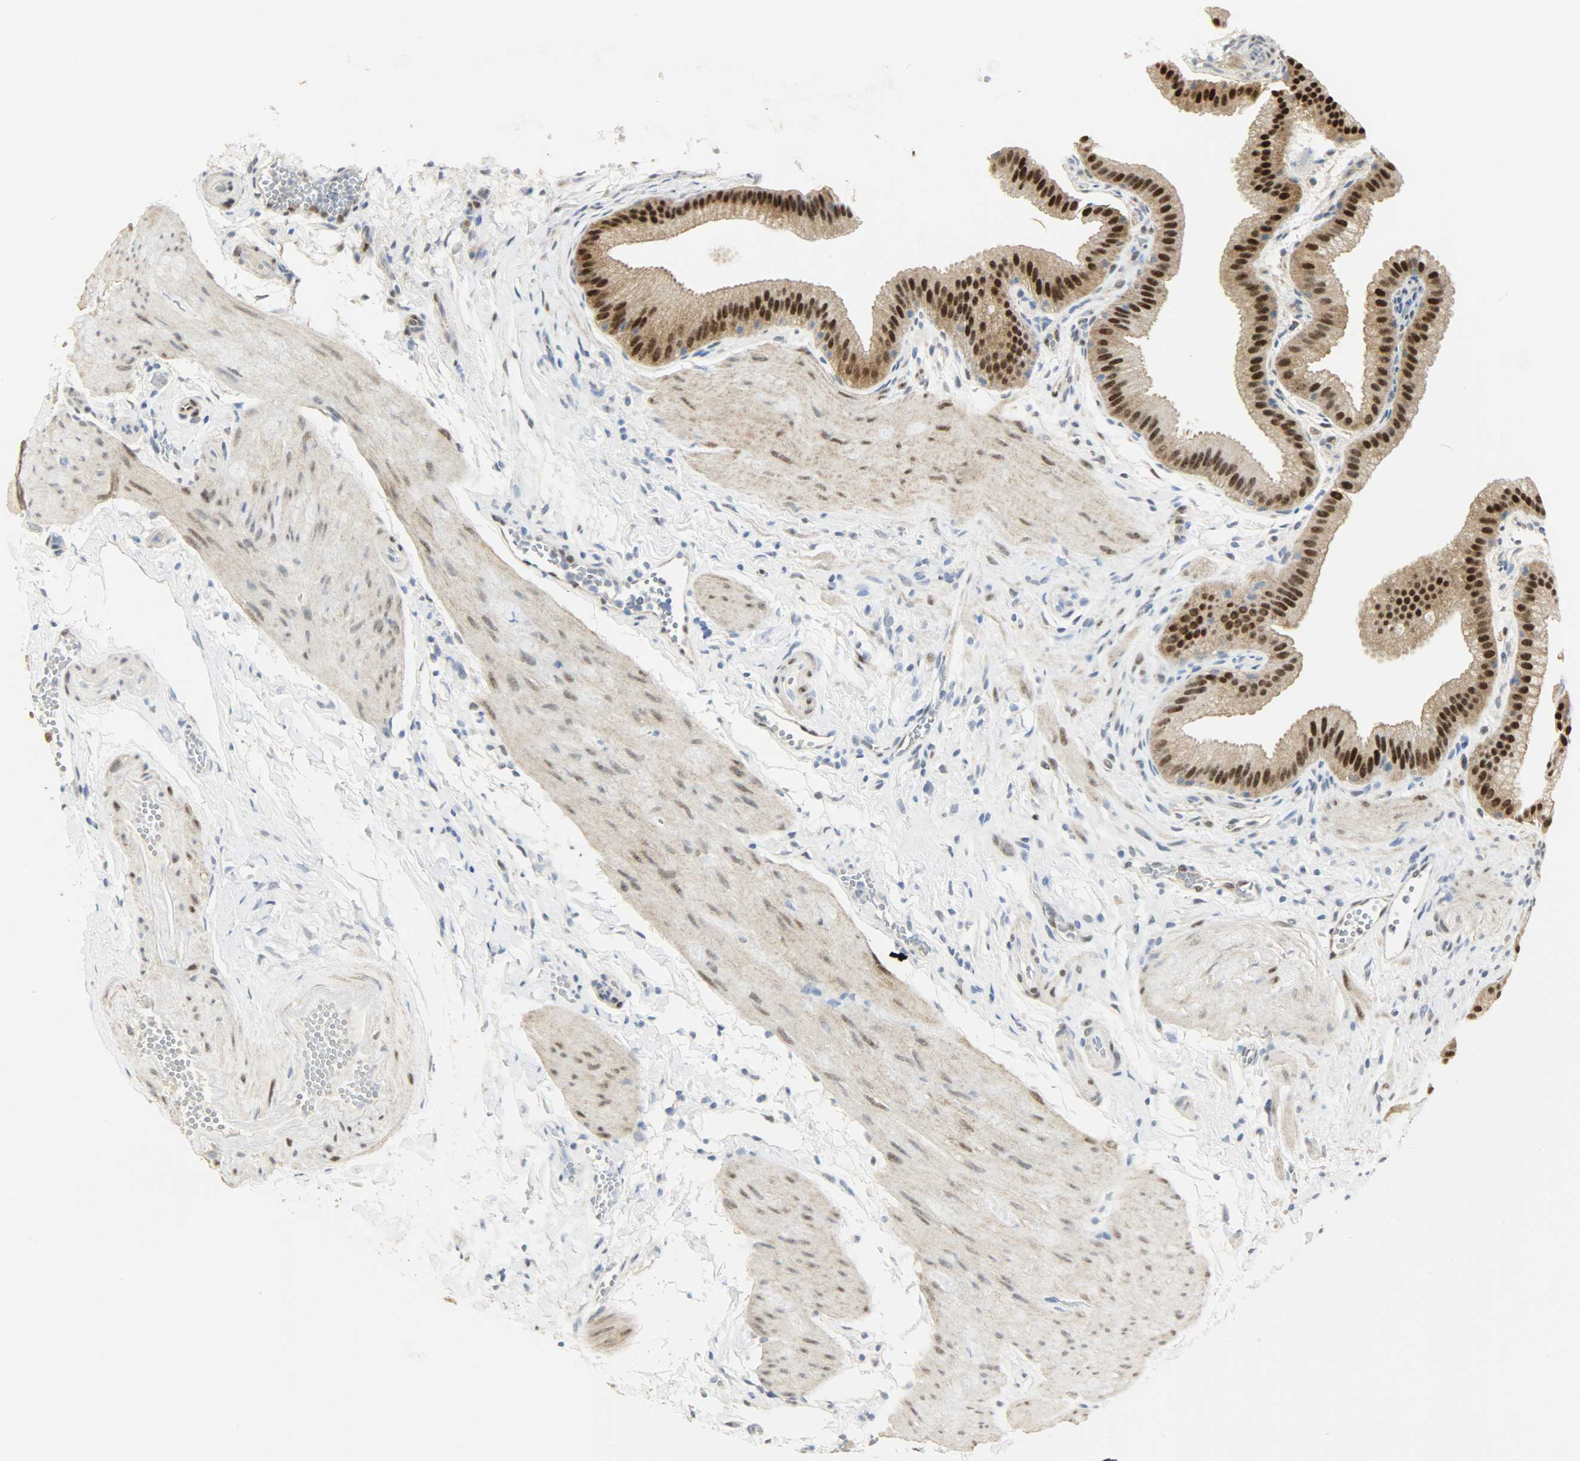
{"staining": {"intensity": "strong", "quantity": ">75%", "location": "nuclear"}, "tissue": "gallbladder", "cell_type": "Glandular cells", "image_type": "normal", "snomed": [{"axis": "morphology", "description": "Normal tissue, NOS"}, {"axis": "topography", "description": "Gallbladder"}], "caption": "Protein expression analysis of benign human gallbladder reveals strong nuclear positivity in approximately >75% of glandular cells. Using DAB (brown) and hematoxylin (blue) stains, captured at high magnification using brightfield microscopy.", "gene": "NPEPL1", "patient": {"sex": "female", "age": 63}}